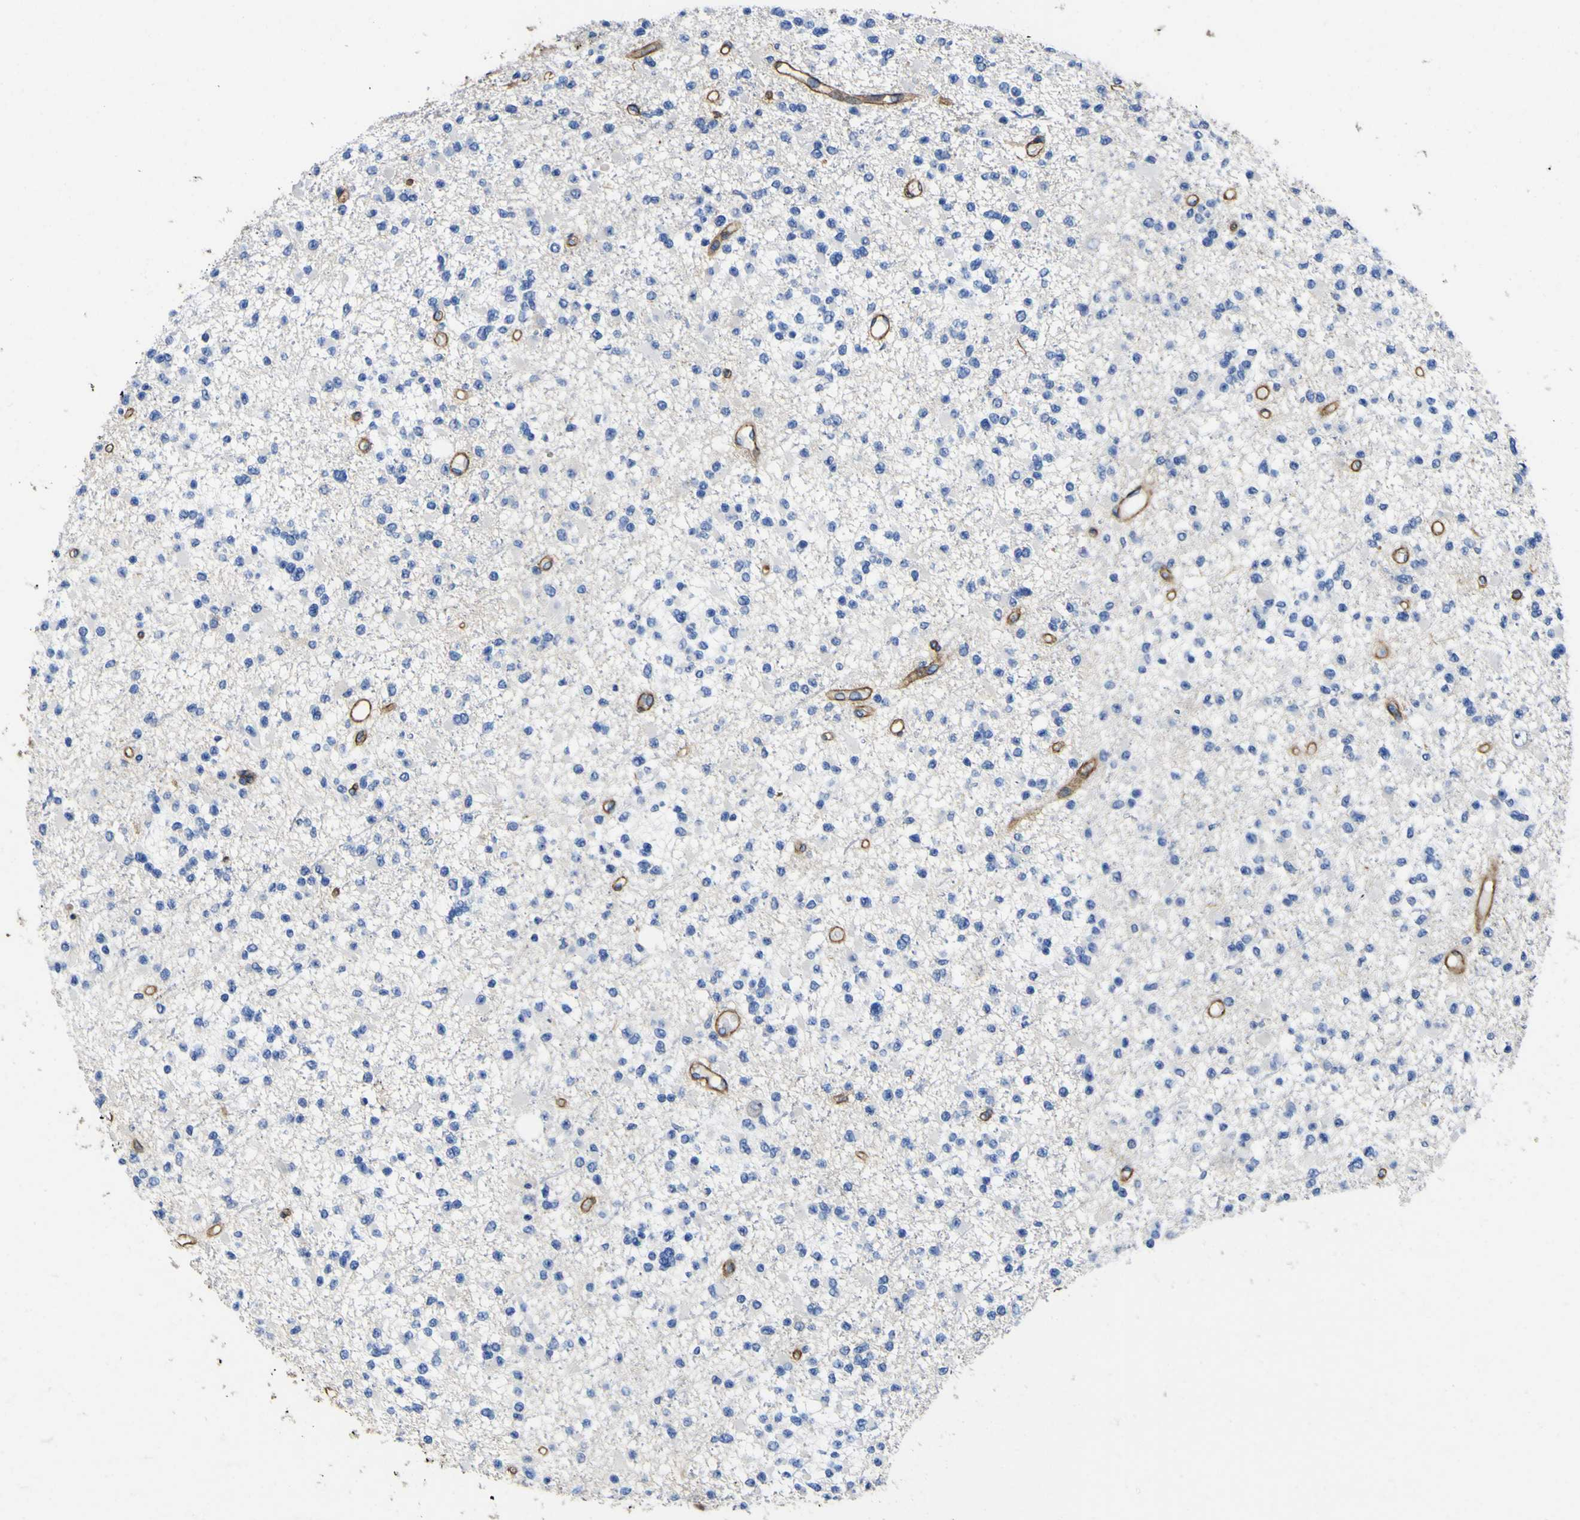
{"staining": {"intensity": "negative", "quantity": "none", "location": "none"}, "tissue": "glioma", "cell_type": "Tumor cells", "image_type": "cancer", "snomed": [{"axis": "morphology", "description": "Glioma, malignant, Low grade"}, {"axis": "topography", "description": "Brain"}], "caption": "Human malignant glioma (low-grade) stained for a protein using immunohistochemistry (IHC) reveals no staining in tumor cells.", "gene": "CD151", "patient": {"sex": "female", "age": 22}}